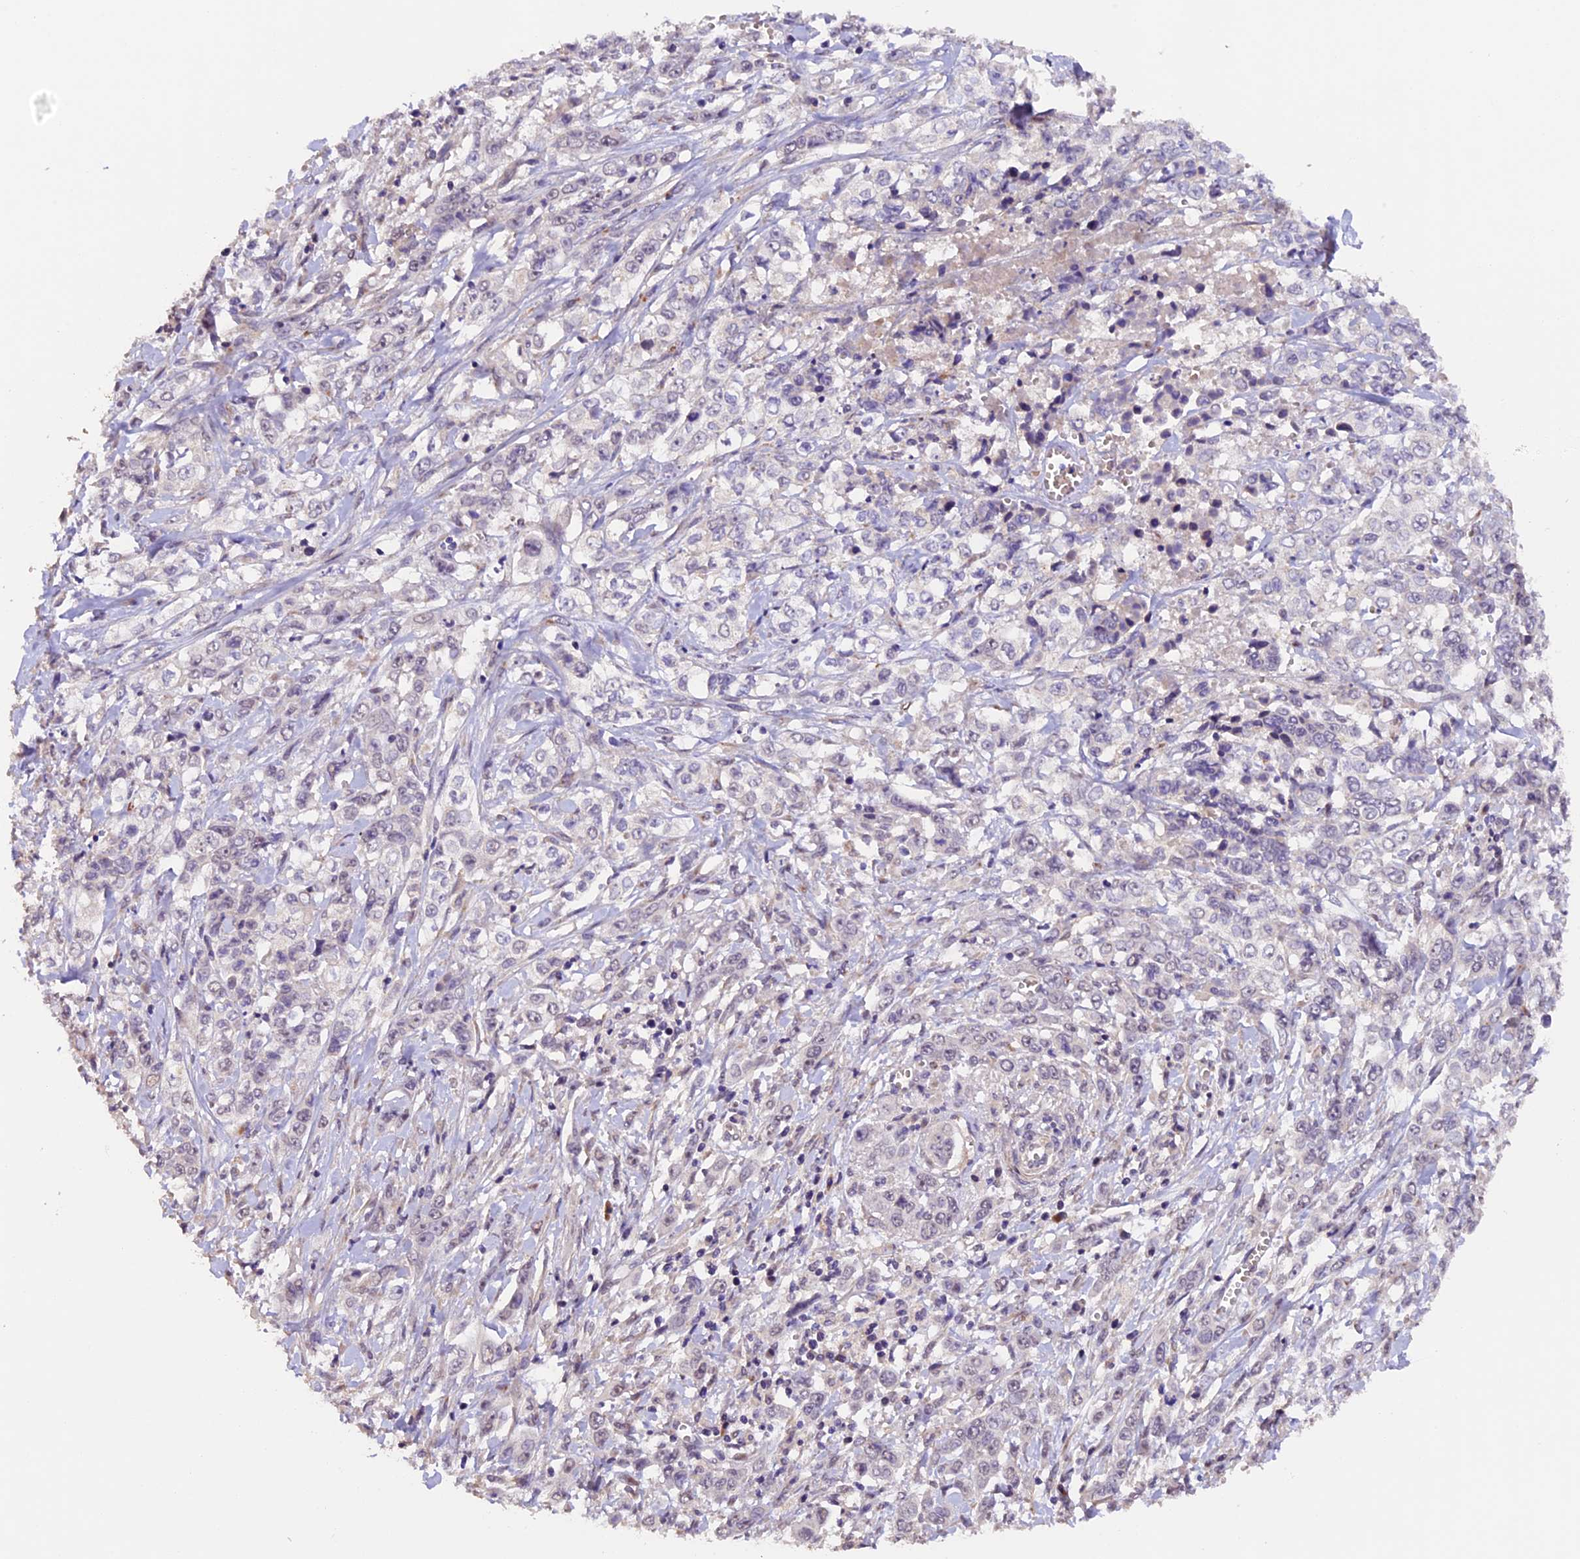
{"staining": {"intensity": "negative", "quantity": "none", "location": "none"}, "tissue": "stomach cancer", "cell_type": "Tumor cells", "image_type": "cancer", "snomed": [{"axis": "morphology", "description": "Adenocarcinoma, NOS"}, {"axis": "topography", "description": "Stomach, upper"}], "caption": "Protein analysis of adenocarcinoma (stomach) demonstrates no significant staining in tumor cells.", "gene": "GNB5", "patient": {"sex": "male", "age": 62}}